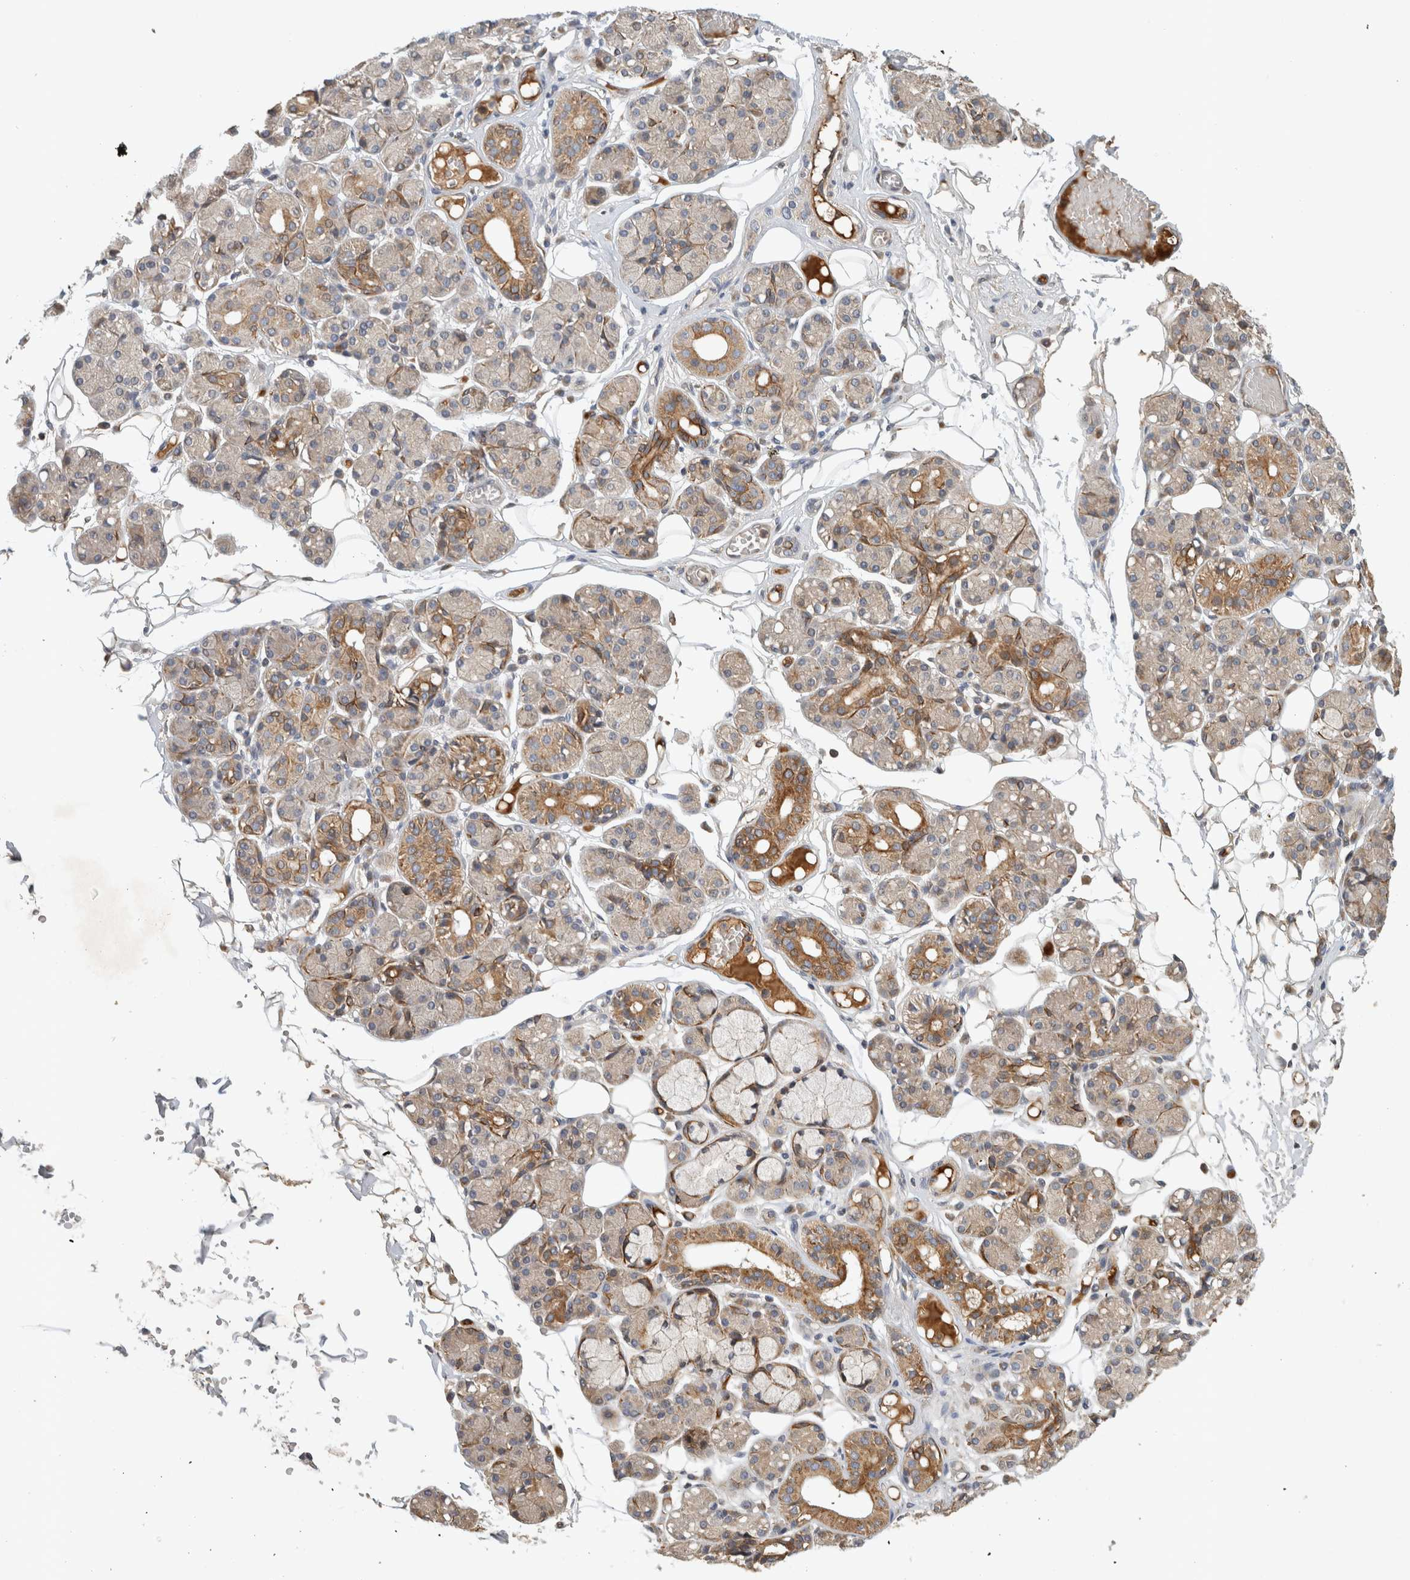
{"staining": {"intensity": "moderate", "quantity": "25%-75%", "location": "cytoplasmic/membranous"}, "tissue": "salivary gland", "cell_type": "Glandular cells", "image_type": "normal", "snomed": [{"axis": "morphology", "description": "Normal tissue, NOS"}, {"axis": "topography", "description": "Salivary gland"}], "caption": "Protein analysis of normal salivary gland reveals moderate cytoplasmic/membranous expression in approximately 25%-75% of glandular cells. The staining was performed using DAB (3,3'-diaminobenzidine) to visualize the protein expression in brown, while the nuclei were stained in blue with hematoxylin (Magnification: 20x).", "gene": "ARMC9", "patient": {"sex": "male", "age": 63}}